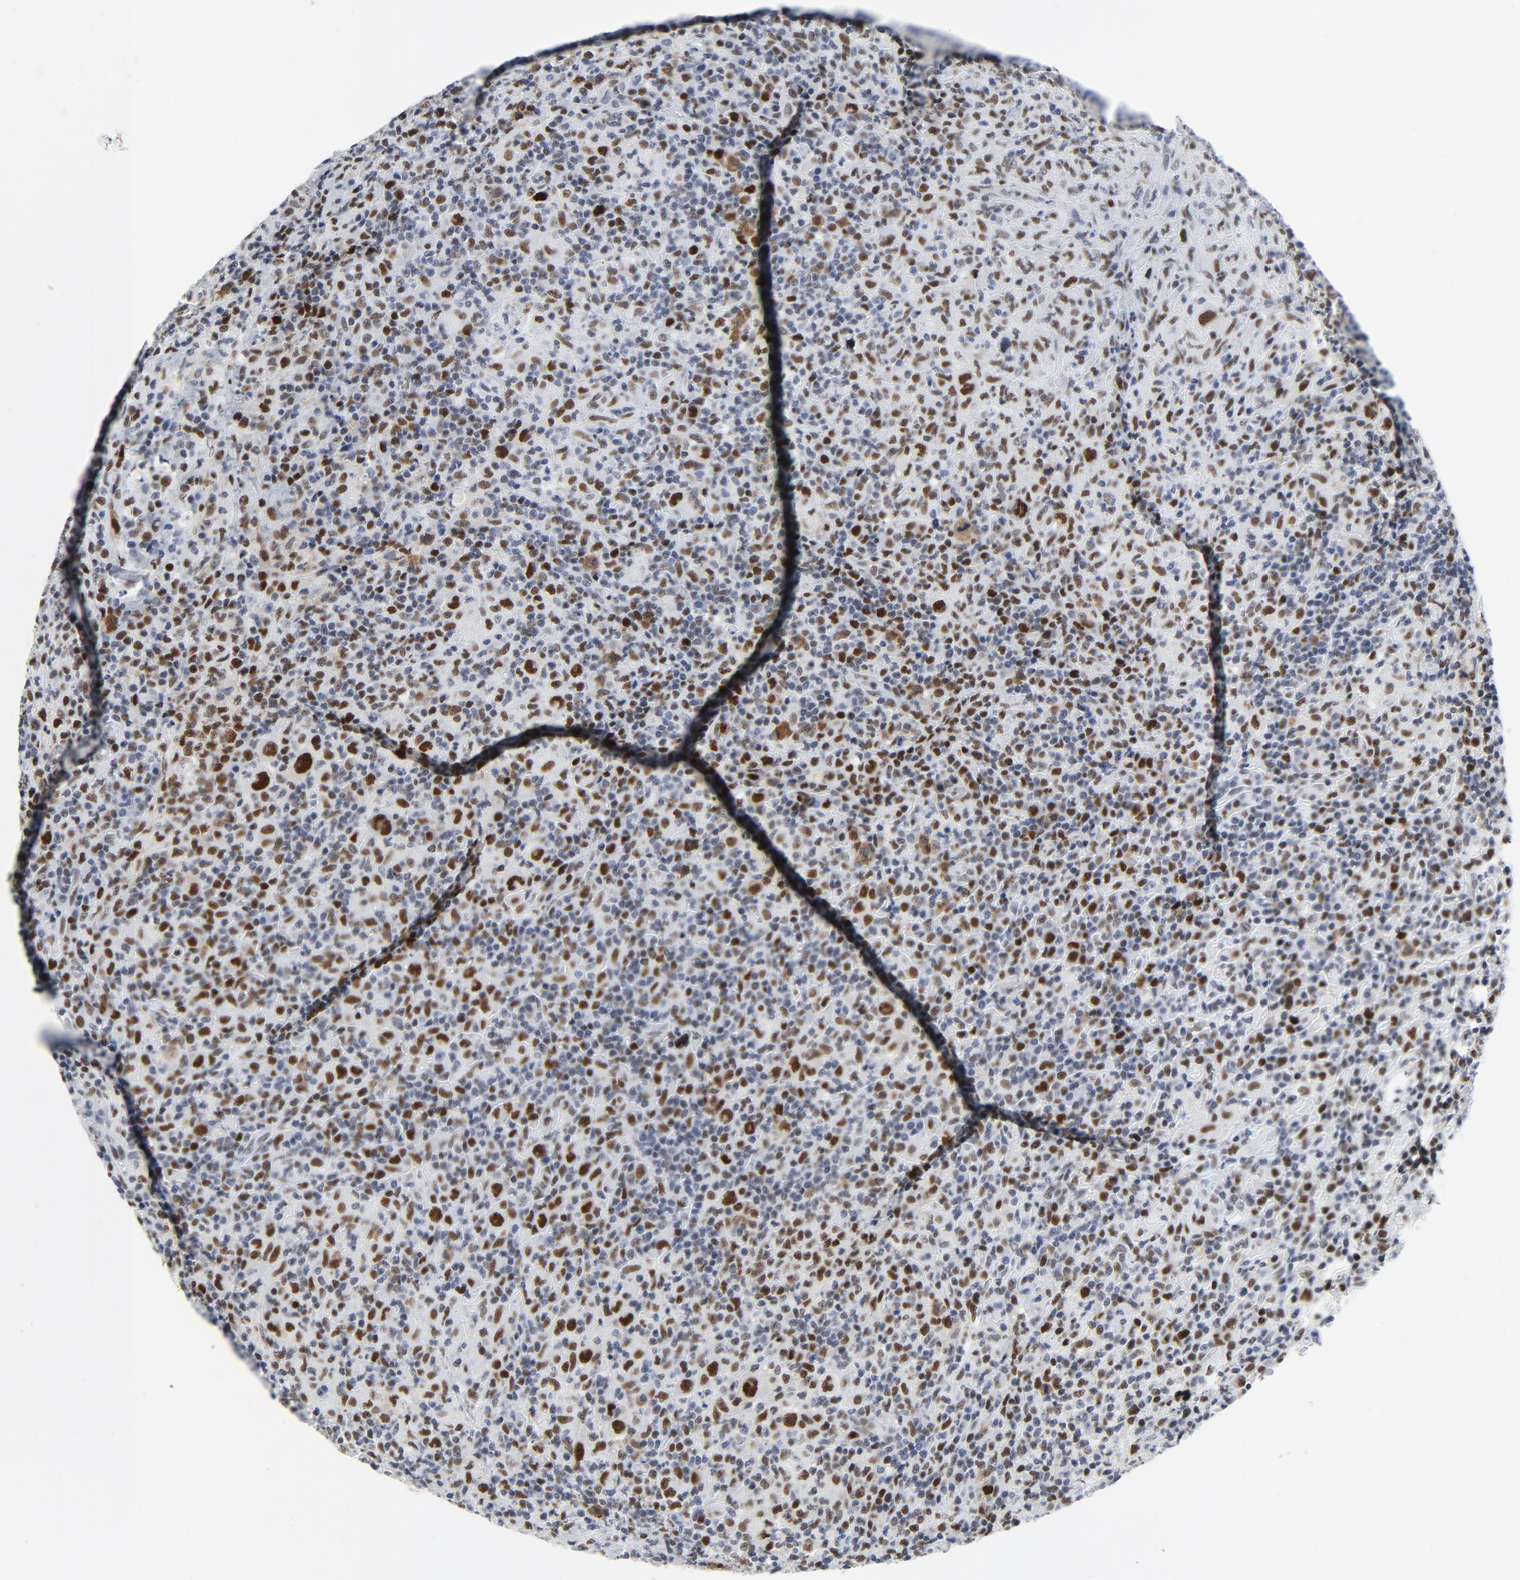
{"staining": {"intensity": "moderate", "quantity": "25%-75%", "location": "nuclear"}, "tissue": "lymphoma", "cell_type": "Tumor cells", "image_type": "cancer", "snomed": [{"axis": "morphology", "description": "Hodgkin's disease, NOS"}, {"axis": "topography", "description": "Lymph node"}], "caption": "Lymphoma stained with a protein marker exhibits moderate staining in tumor cells.", "gene": "POLD1", "patient": {"sex": "male", "age": 65}}